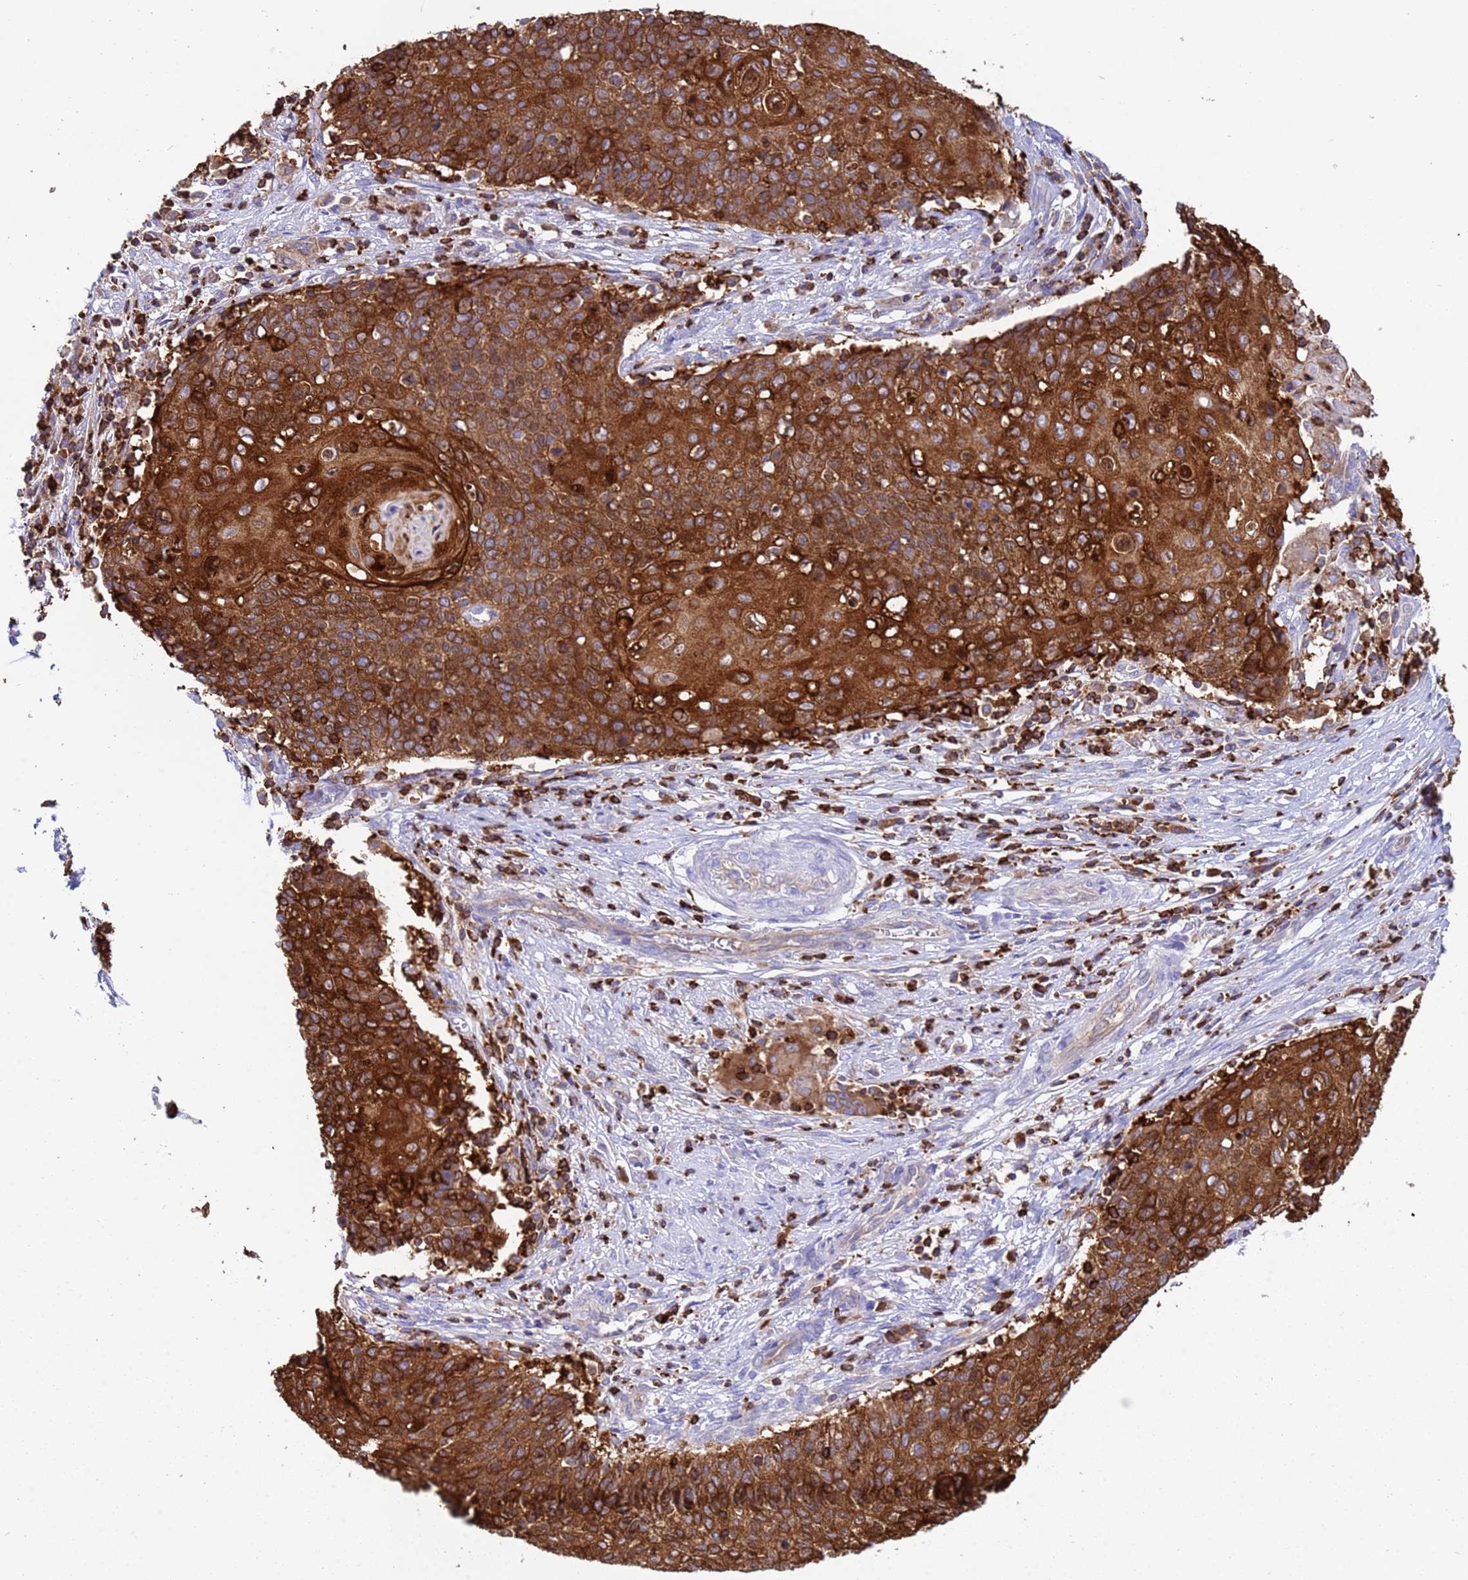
{"staining": {"intensity": "strong", "quantity": ">75%", "location": "cytoplasmic/membranous"}, "tissue": "cervical cancer", "cell_type": "Tumor cells", "image_type": "cancer", "snomed": [{"axis": "morphology", "description": "Squamous cell carcinoma, NOS"}, {"axis": "topography", "description": "Cervix"}], "caption": "A brown stain shows strong cytoplasmic/membranous staining of a protein in cervical cancer tumor cells.", "gene": "EZR", "patient": {"sex": "female", "age": 39}}